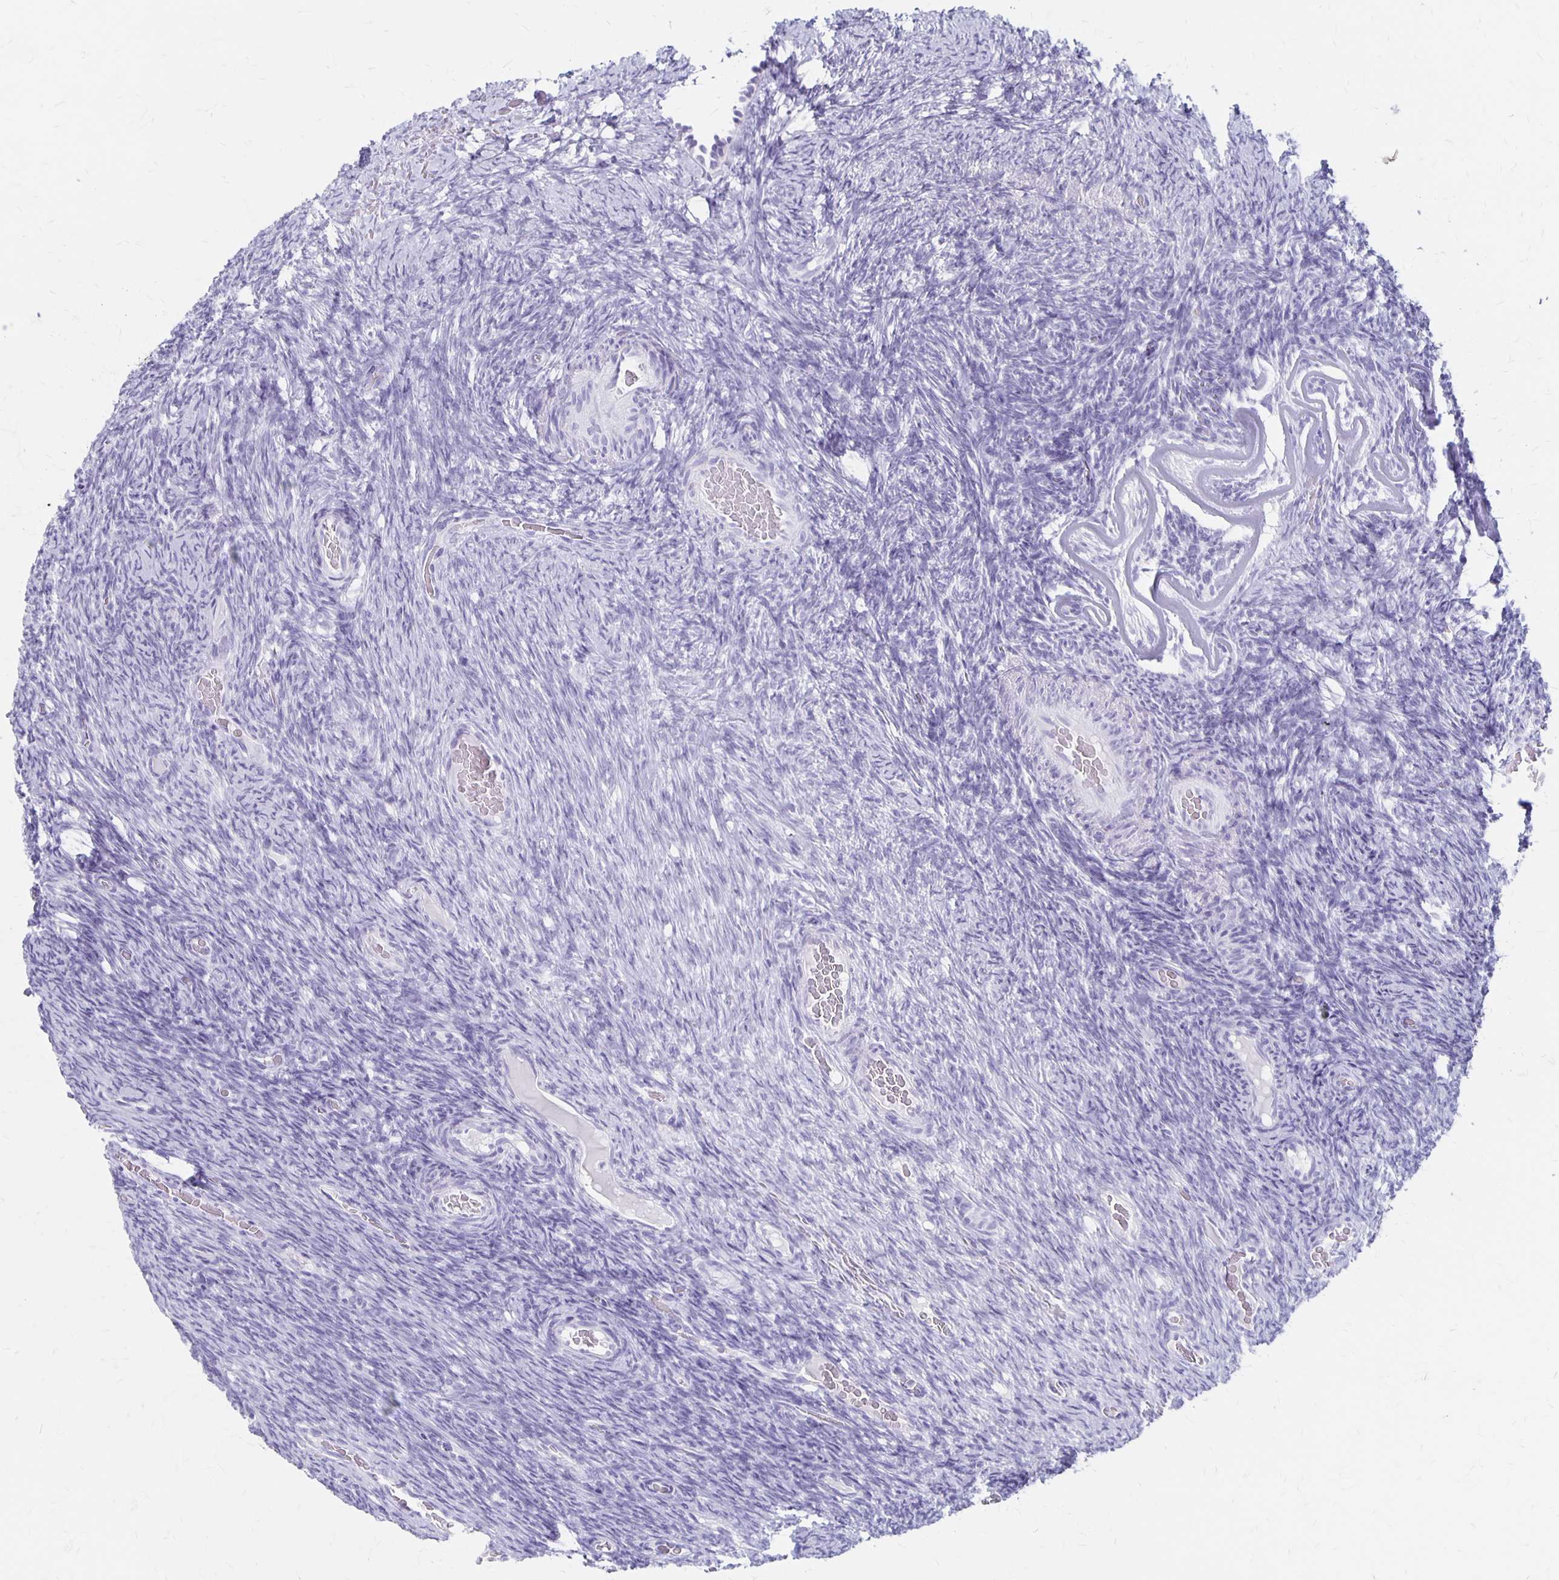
{"staining": {"intensity": "negative", "quantity": "none", "location": "none"}, "tissue": "ovary", "cell_type": "Follicle cells", "image_type": "normal", "snomed": [{"axis": "morphology", "description": "Normal tissue, NOS"}, {"axis": "topography", "description": "Ovary"}], "caption": "Immunohistochemistry photomicrograph of benign human ovary stained for a protein (brown), which shows no expression in follicle cells.", "gene": "MAGEC2", "patient": {"sex": "female", "age": 34}}